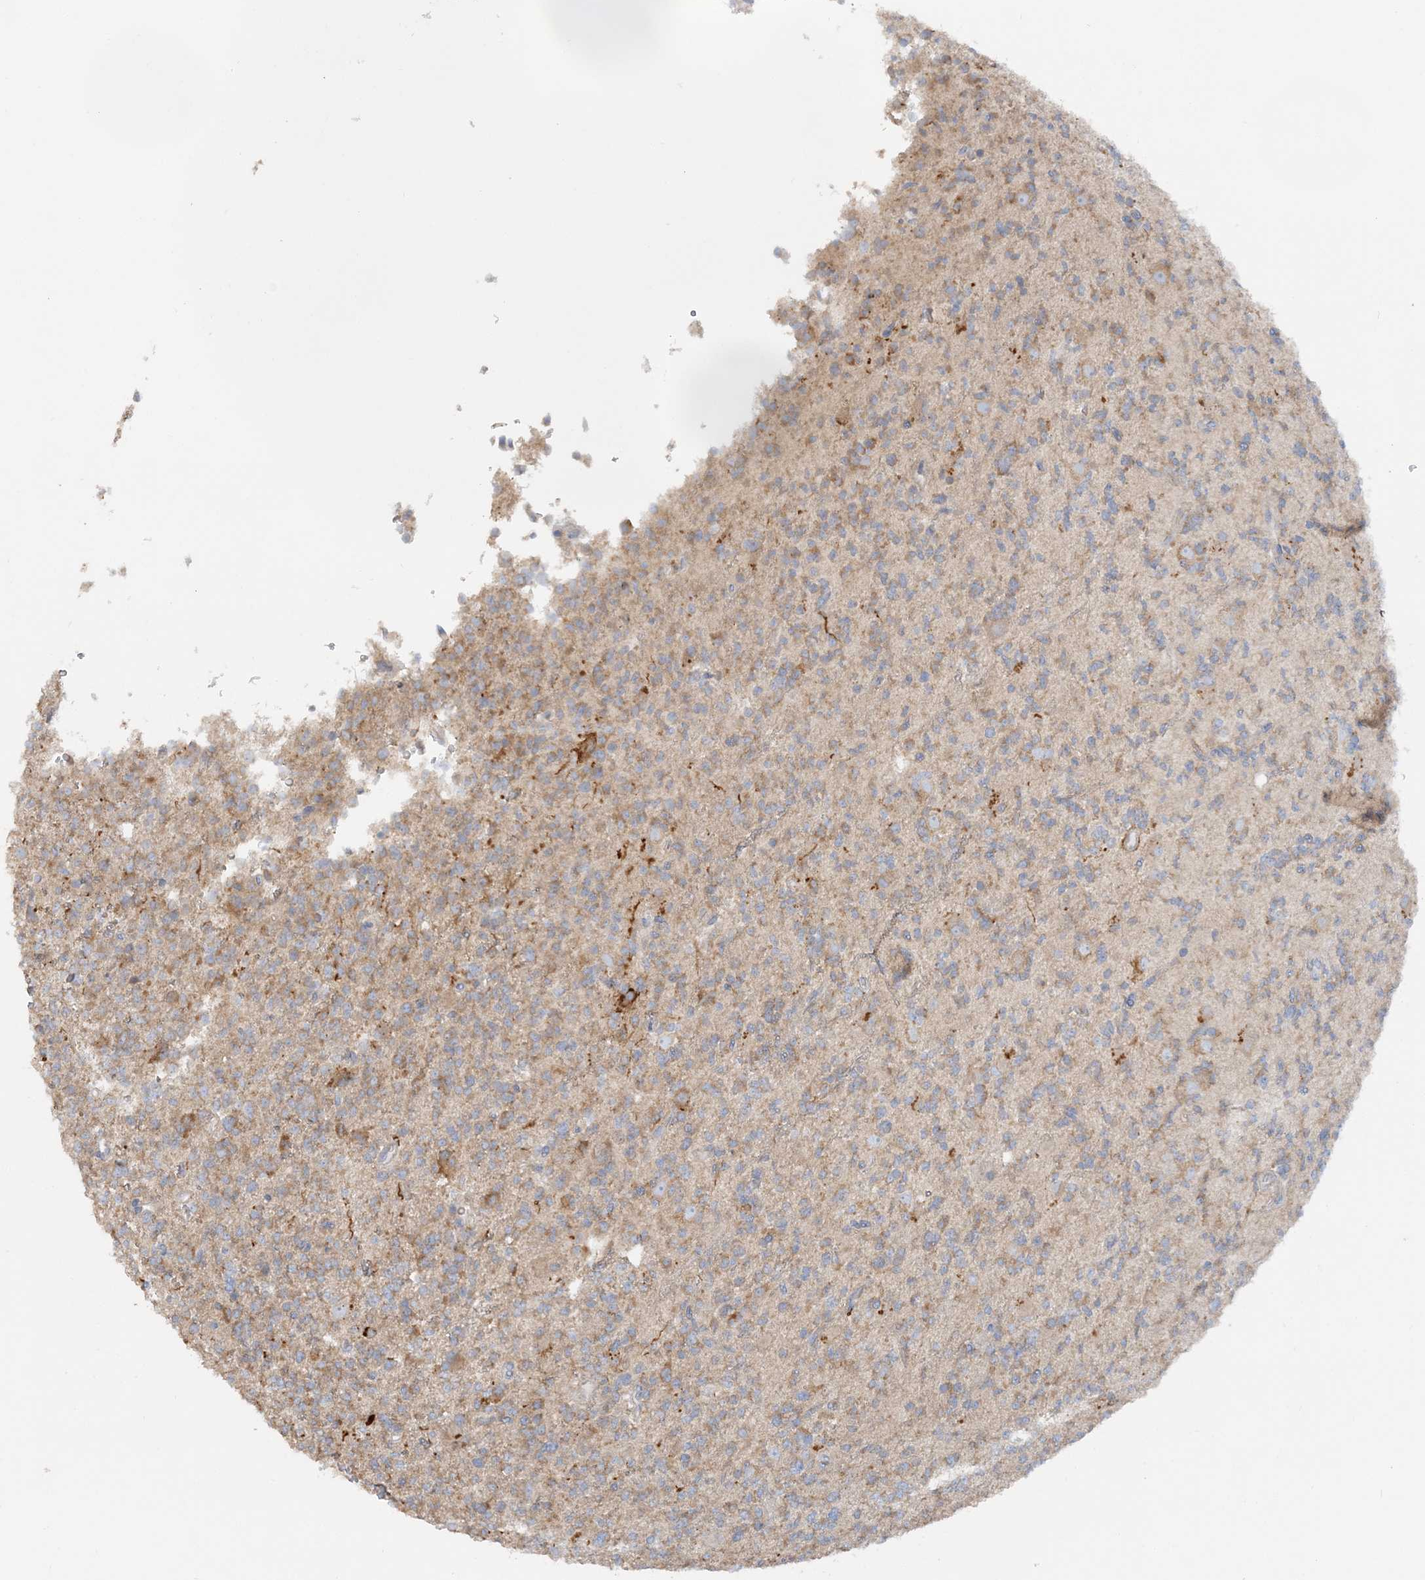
{"staining": {"intensity": "weak", "quantity": ">75%", "location": "cytoplasmic/membranous"}, "tissue": "glioma", "cell_type": "Tumor cells", "image_type": "cancer", "snomed": [{"axis": "morphology", "description": "Glioma, malignant, High grade"}, {"axis": "topography", "description": "Brain"}], "caption": "Immunohistochemical staining of human malignant glioma (high-grade) reveals low levels of weak cytoplasmic/membranous staining in approximately >75% of tumor cells.", "gene": "TBC1D5", "patient": {"sex": "female", "age": 62}}